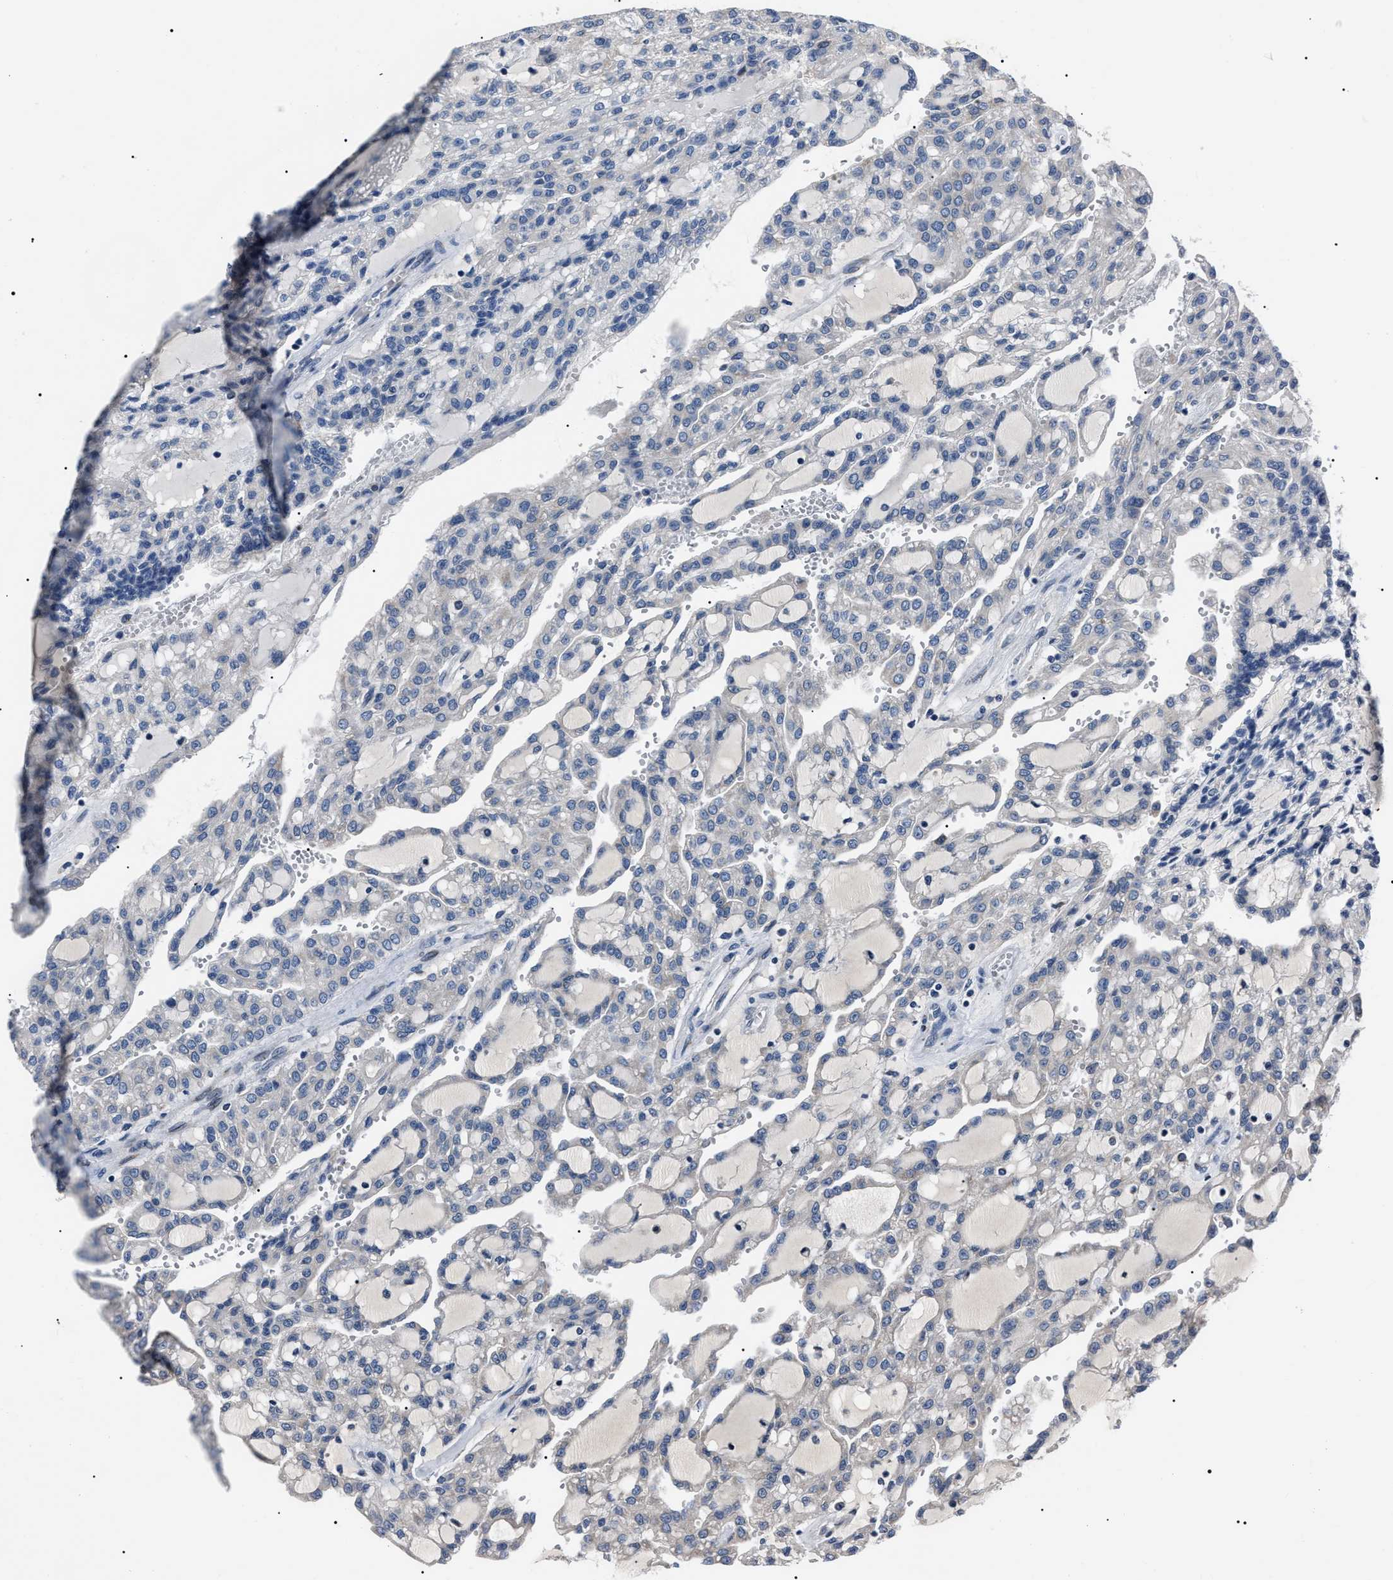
{"staining": {"intensity": "negative", "quantity": "none", "location": "none"}, "tissue": "renal cancer", "cell_type": "Tumor cells", "image_type": "cancer", "snomed": [{"axis": "morphology", "description": "Adenocarcinoma, NOS"}, {"axis": "topography", "description": "Kidney"}], "caption": "Immunohistochemical staining of renal adenocarcinoma reveals no significant expression in tumor cells. (DAB immunohistochemistry, high magnification).", "gene": "LRRC14", "patient": {"sex": "male", "age": 63}}